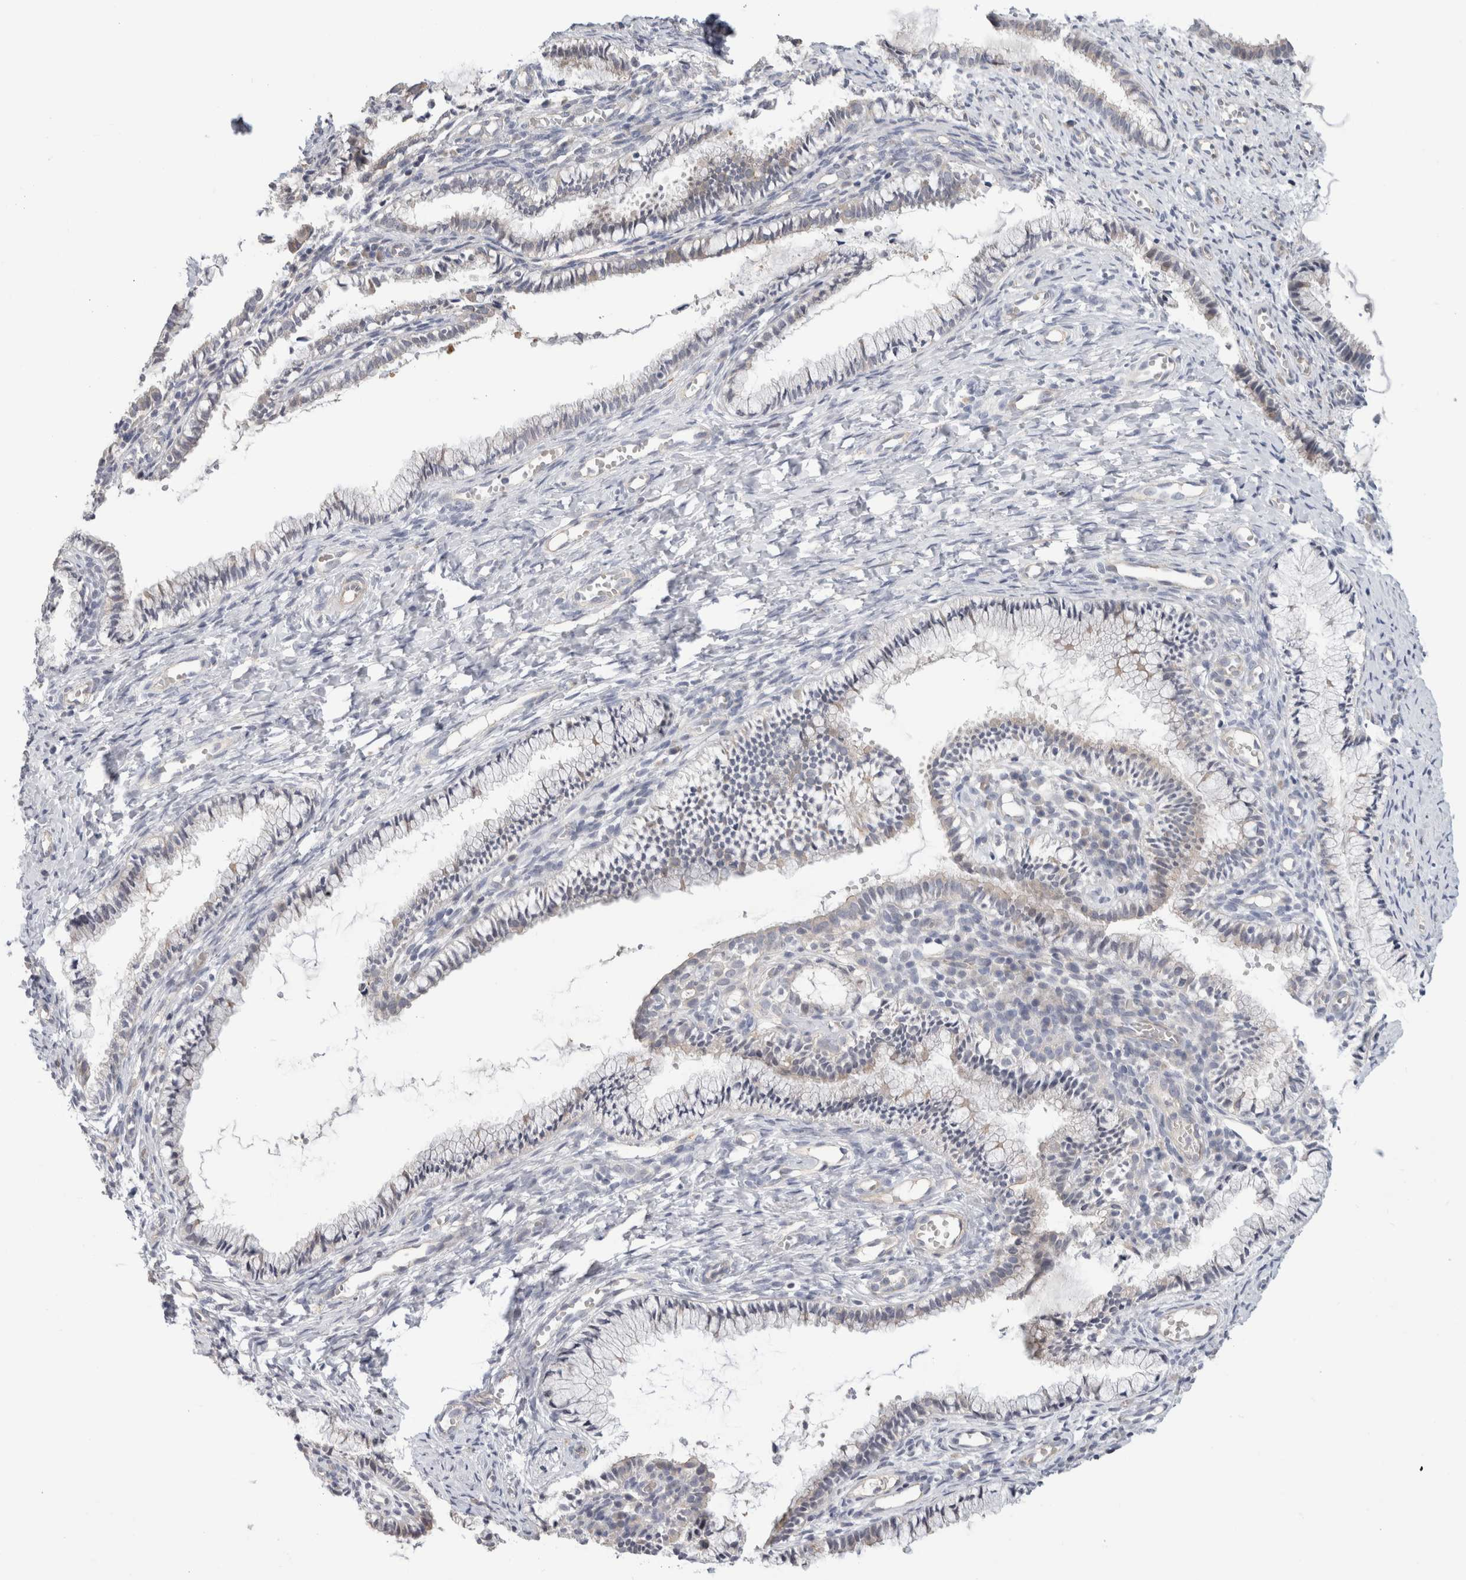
{"staining": {"intensity": "negative", "quantity": "none", "location": "none"}, "tissue": "cervix", "cell_type": "Glandular cells", "image_type": "normal", "snomed": [{"axis": "morphology", "description": "Normal tissue, NOS"}, {"axis": "topography", "description": "Cervix"}], "caption": "Immunohistochemistry photomicrograph of normal human cervix stained for a protein (brown), which exhibits no positivity in glandular cells.", "gene": "AFP", "patient": {"sex": "female", "age": 27}}